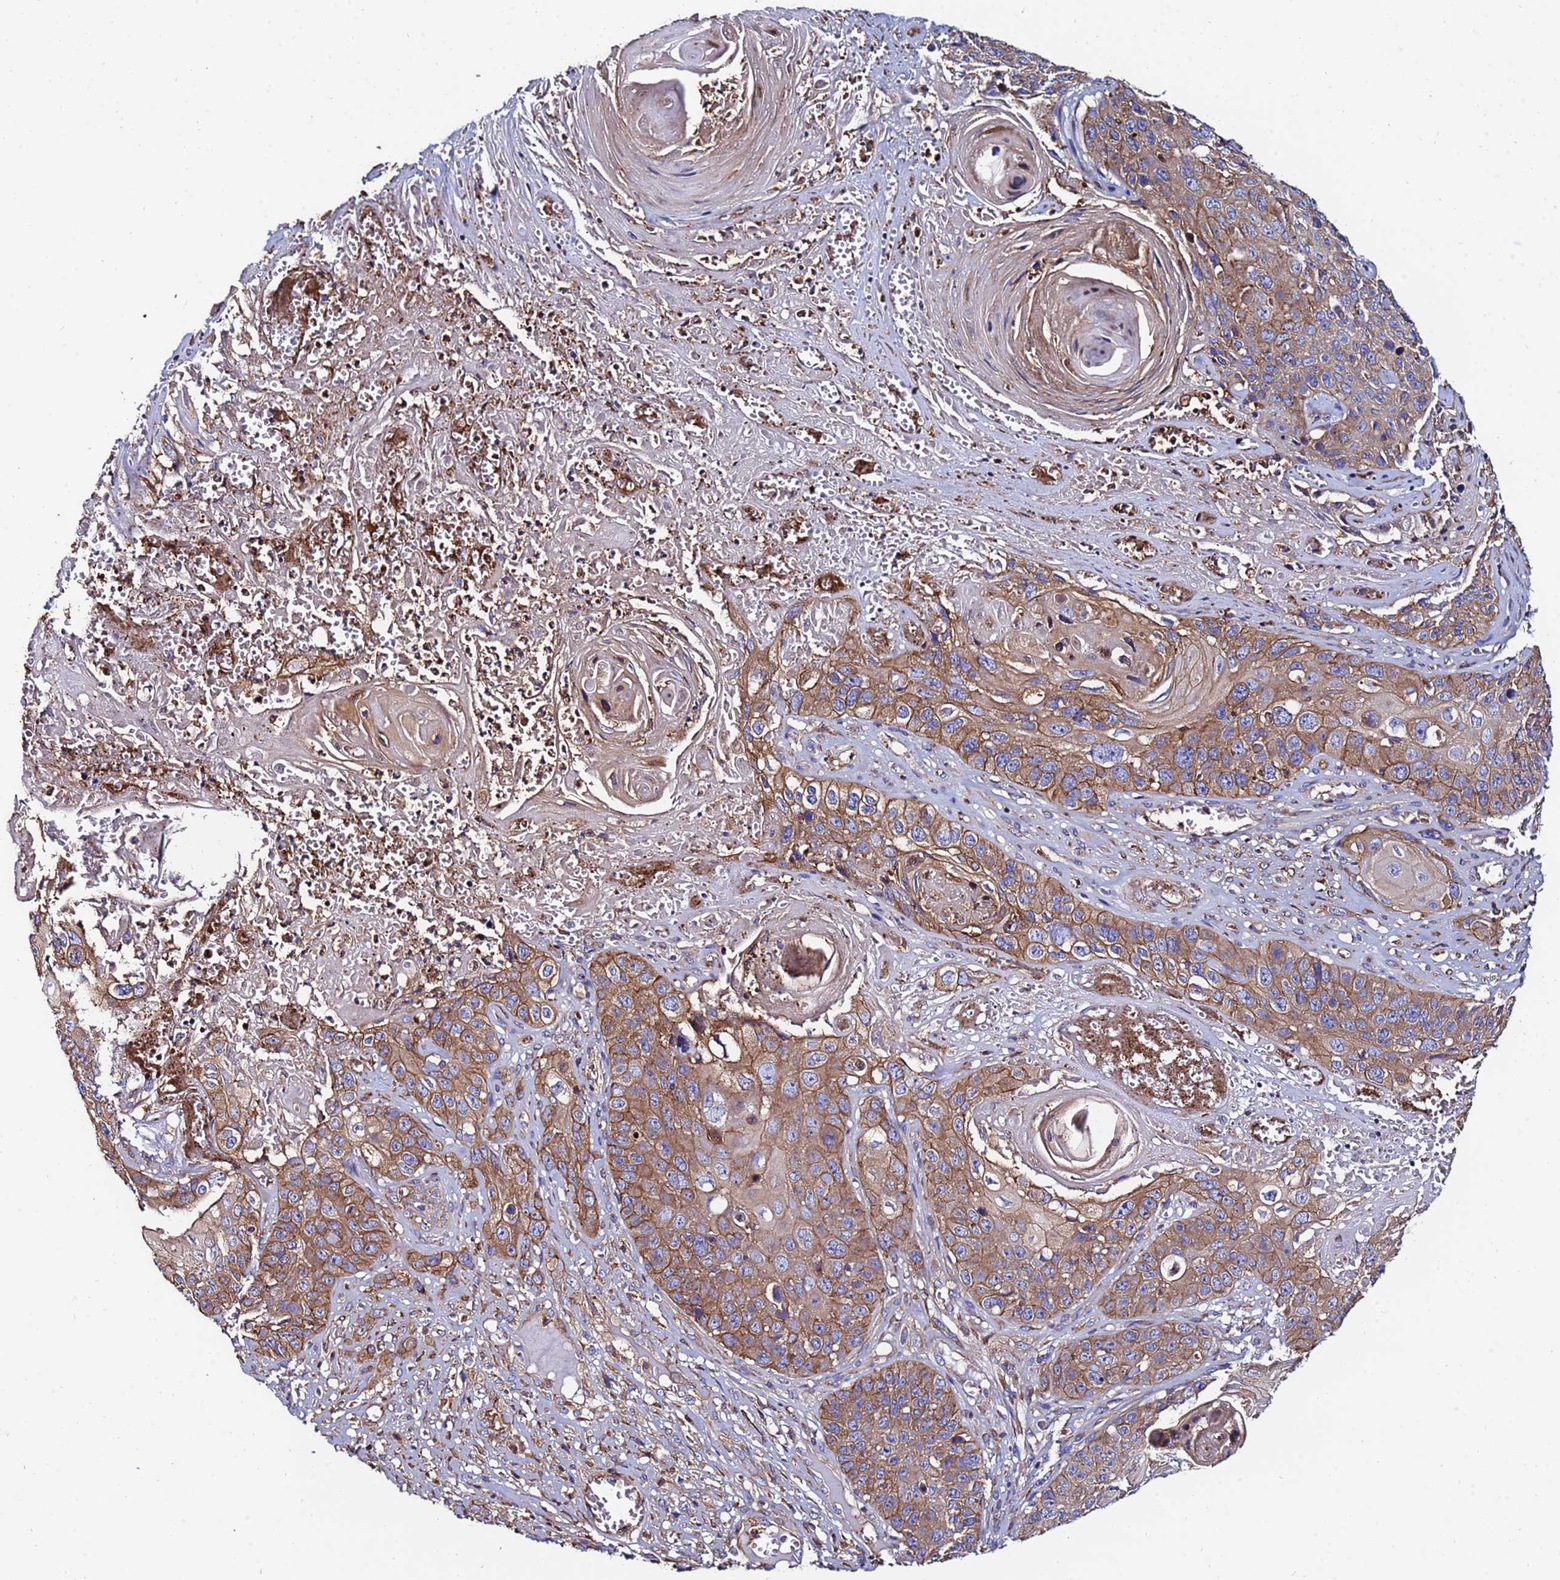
{"staining": {"intensity": "moderate", "quantity": ">75%", "location": "cytoplasmic/membranous"}, "tissue": "skin cancer", "cell_type": "Tumor cells", "image_type": "cancer", "snomed": [{"axis": "morphology", "description": "Squamous cell carcinoma, NOS"}, {"axis": "topography", "description": "Skin"}], "caption": "Squamous cell carcinoma (skin) was stained to show a protein in brown. There is medium levels of moderate cytoplasmic/membranous expression in about >75% of tumor cells.", "gene": "POTEE", "patient": {"sex": "male", "age": 55}}